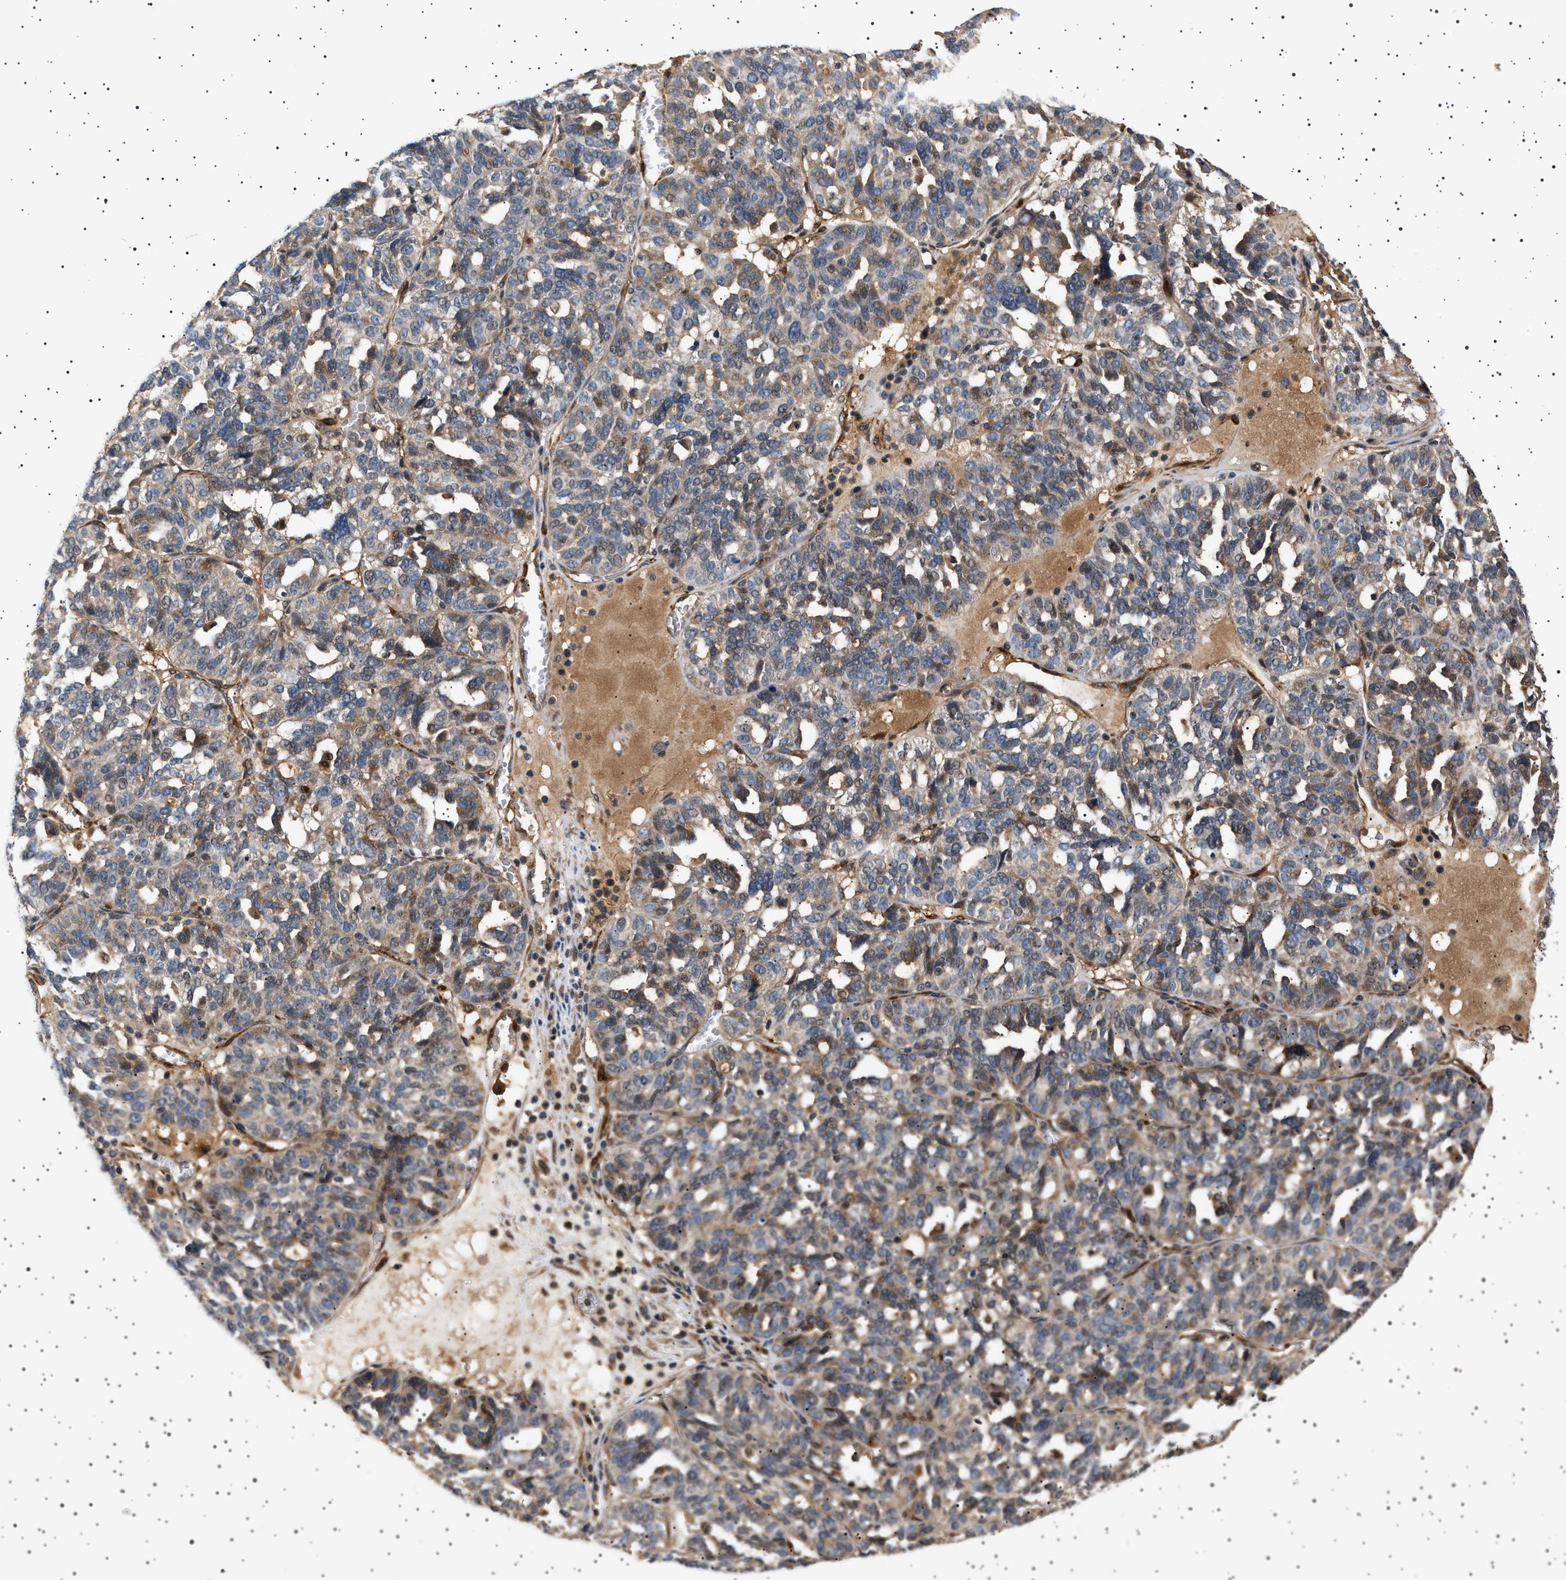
{"staining": {"intensity": "moderate", "quantity": "25%-75%", "location": "cytoplasmic/membranous"}, "tissue": "ovarian cancer", "cell_type": "Tumor cells", "image_type": "cancer", "snomed": [{"axis": "morphology", "description": "Cystadenocarcinoma, serous, NOS"}, {"axis": "topography", "description": "Ovary"}], "caption": "Immunohistochemical staining of ovarian cancer displays moderate cytoplasmic/membranous protein positivity in approximately 25%-75% of tumor cells. (Brightfield microscopy of DAB IHC at high magnification).", "gene": "GUCY1B1", "patient": {"sex": "female", "age": 59}}